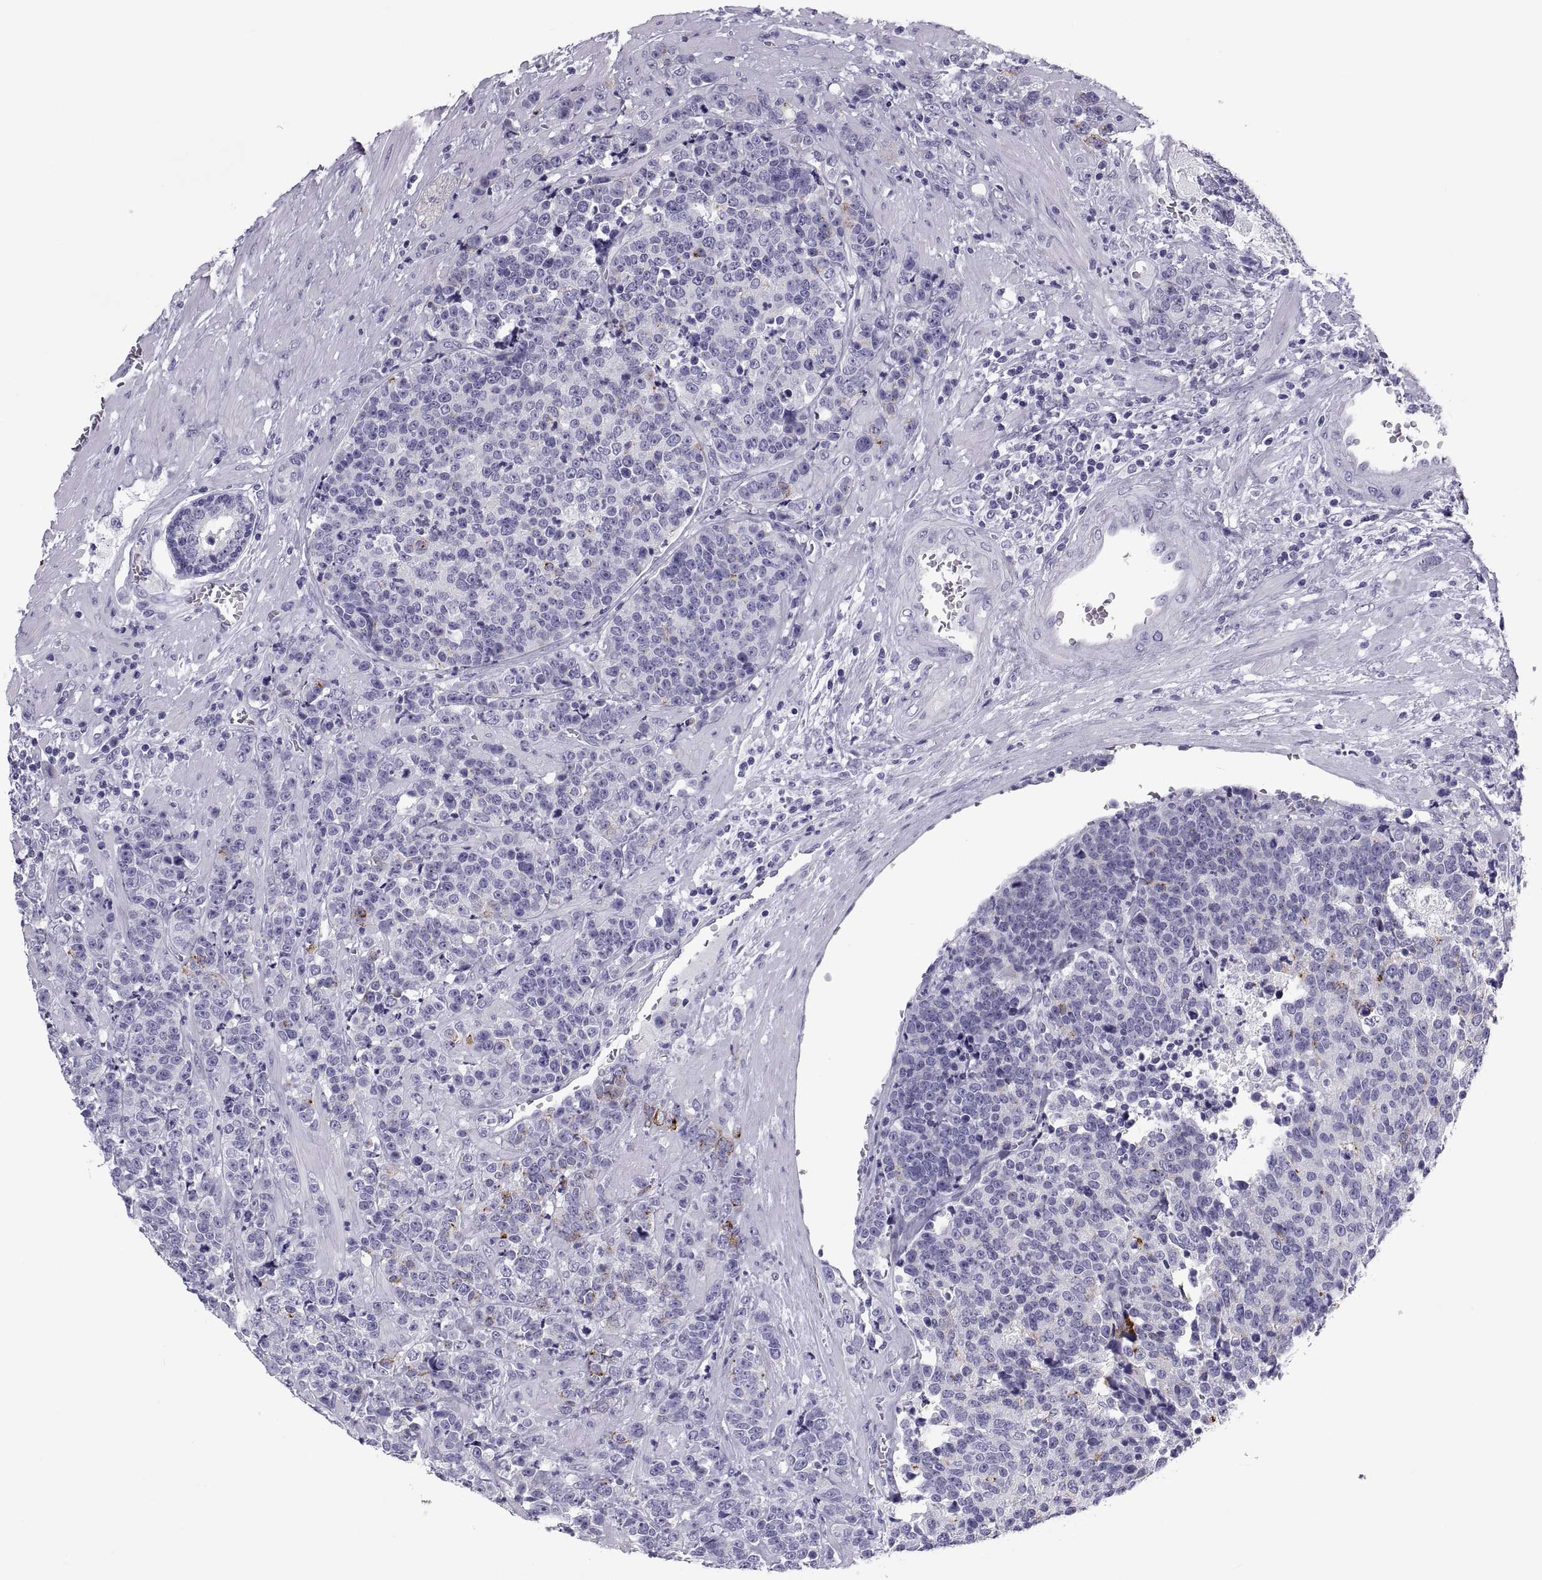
{"staining": {"intensity": "negative", "quantity": "none", "location": "none"}, "tissue": "prostate cancer", "cell_type": "Tumor cells", "image_type": "cancer", "snomed": [{"axis": "morphology", "description": "Adenocarcinoma, NOS"}, {"axis": "topography", "description": "Prostate"}], "caption": "Tumor cells show no significant protein staining in prostate cancer (adenocarcinoma).", "gene": "DEFB129", "patient": {"sex": "male", "age": 67}}